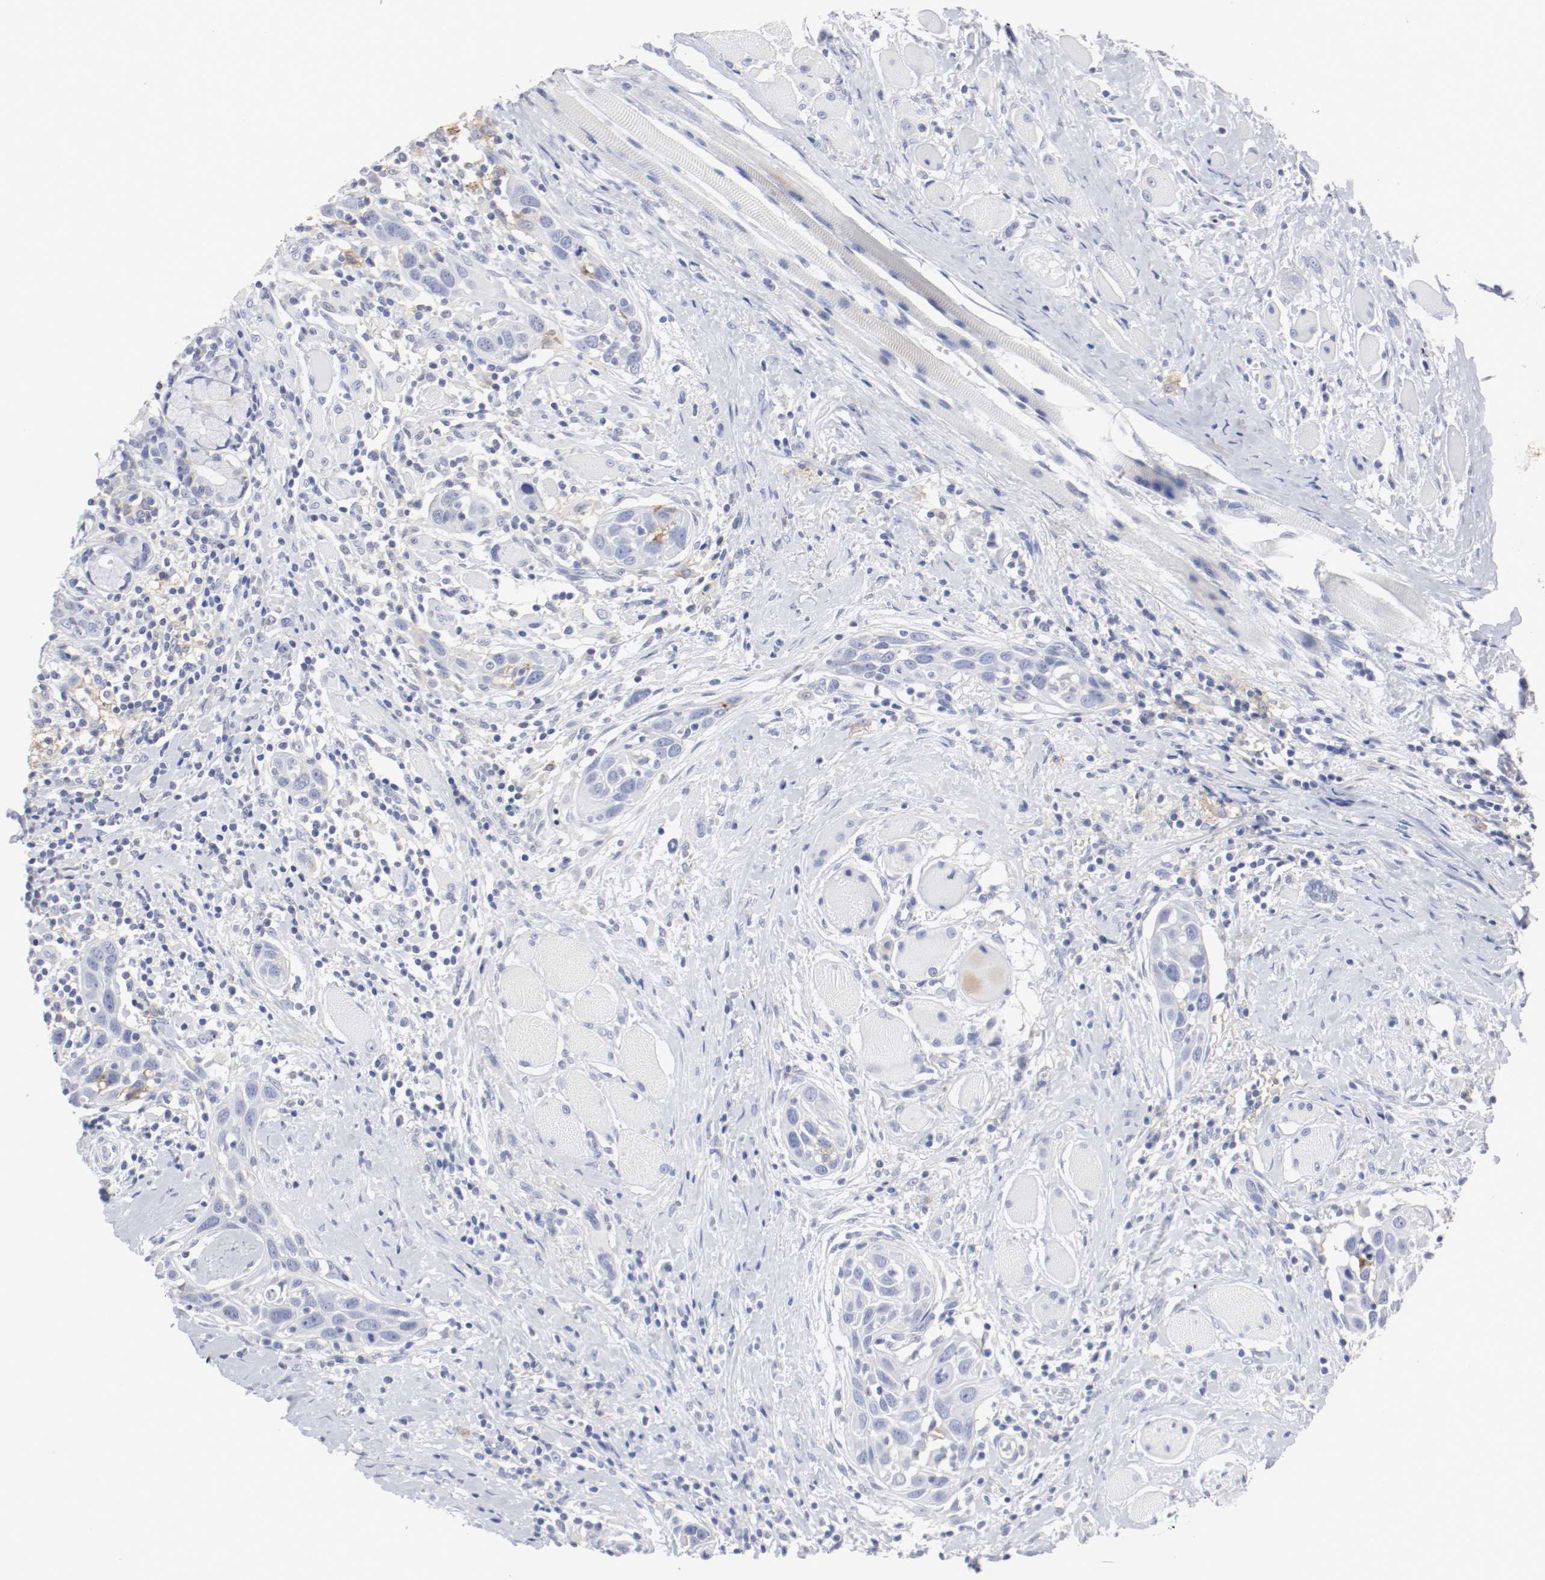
{"staining": {"intensity": "negative", "quantity": "none", "location": "none"}, "tissue": "head and neck cancer", "cell_type": "Tumor cells", "image_type": "cancer", "snomed": [{"axis": "morphology", "description": "Squamous cell carcinoma, NOS"}, {"axis": "topography", "description": "Oral tissue"}, {"axis": "topography", "description": "Head-Neck"}], "caption": "Immunohistochemistry (IHC) histopathology image of human head and neck cancer (squamous cell carcinoma) stained for a protein (brown), which exhibits no staining in tumor cells.", "gene": "ITGAX", "patient": {"sex": "female", "age": 50}}